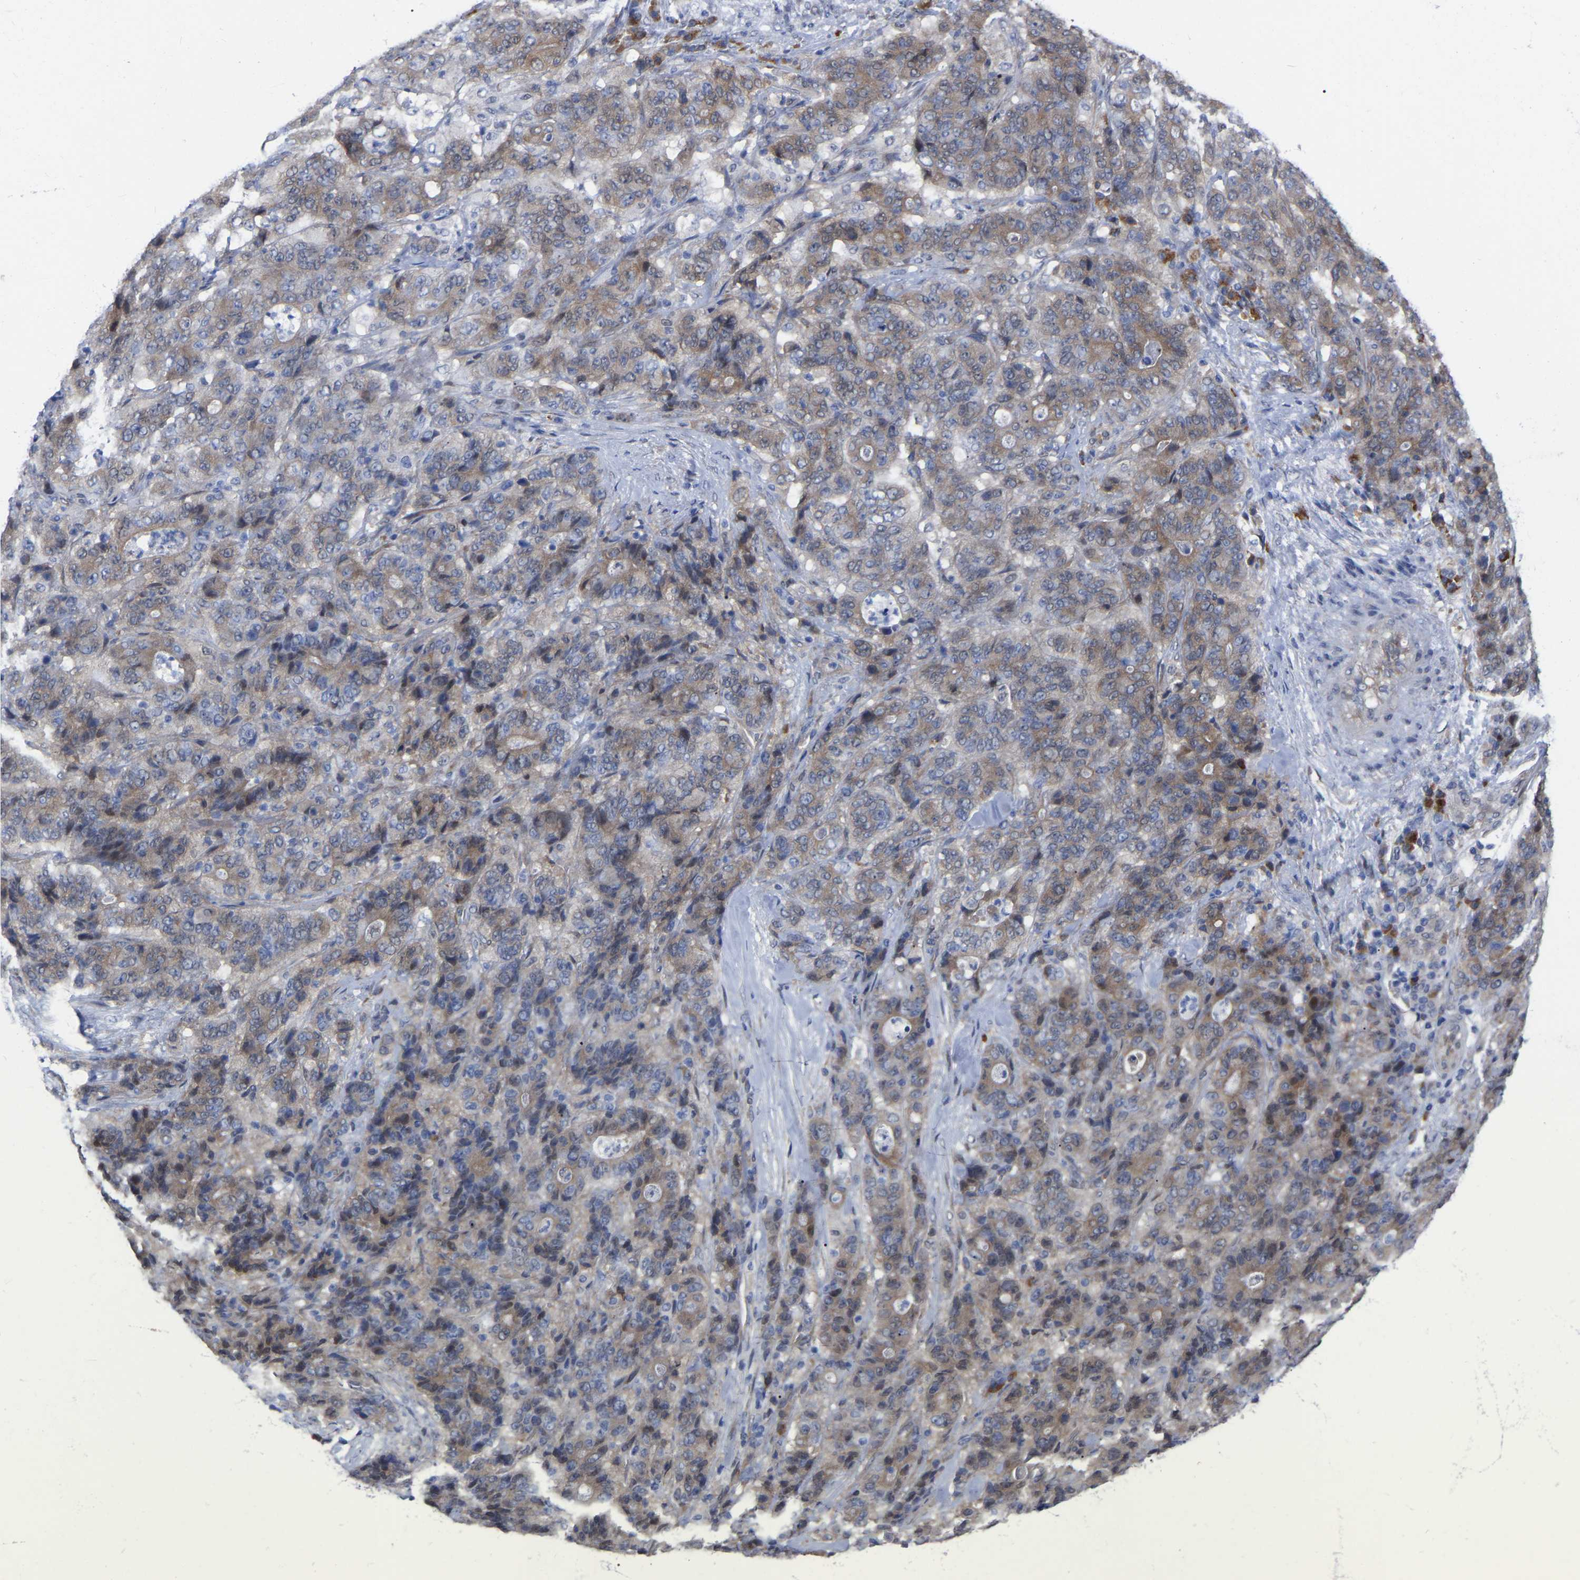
{"staining": {"intensity": "weak", "quantity": ">75%", "location": "cytoplasmic/membranous"}, "tissue": "stomach cancer", "cell_type": "Tumor cells", "image_type": "cancer", "snomed": [{"axis": "morphology", "description": "Adenocarcinoma, NOS"}, {"axis": "topography", "description": "Stomach"}], "caption": "Tumor cells reveal low levels of weak cytoplasmic/membranous positivity in approximately >75% of cells in human stomach cancer (adenocarcinoma).", "gene": "UBE4B", "patient": {"sex": "female", "age": 73}}